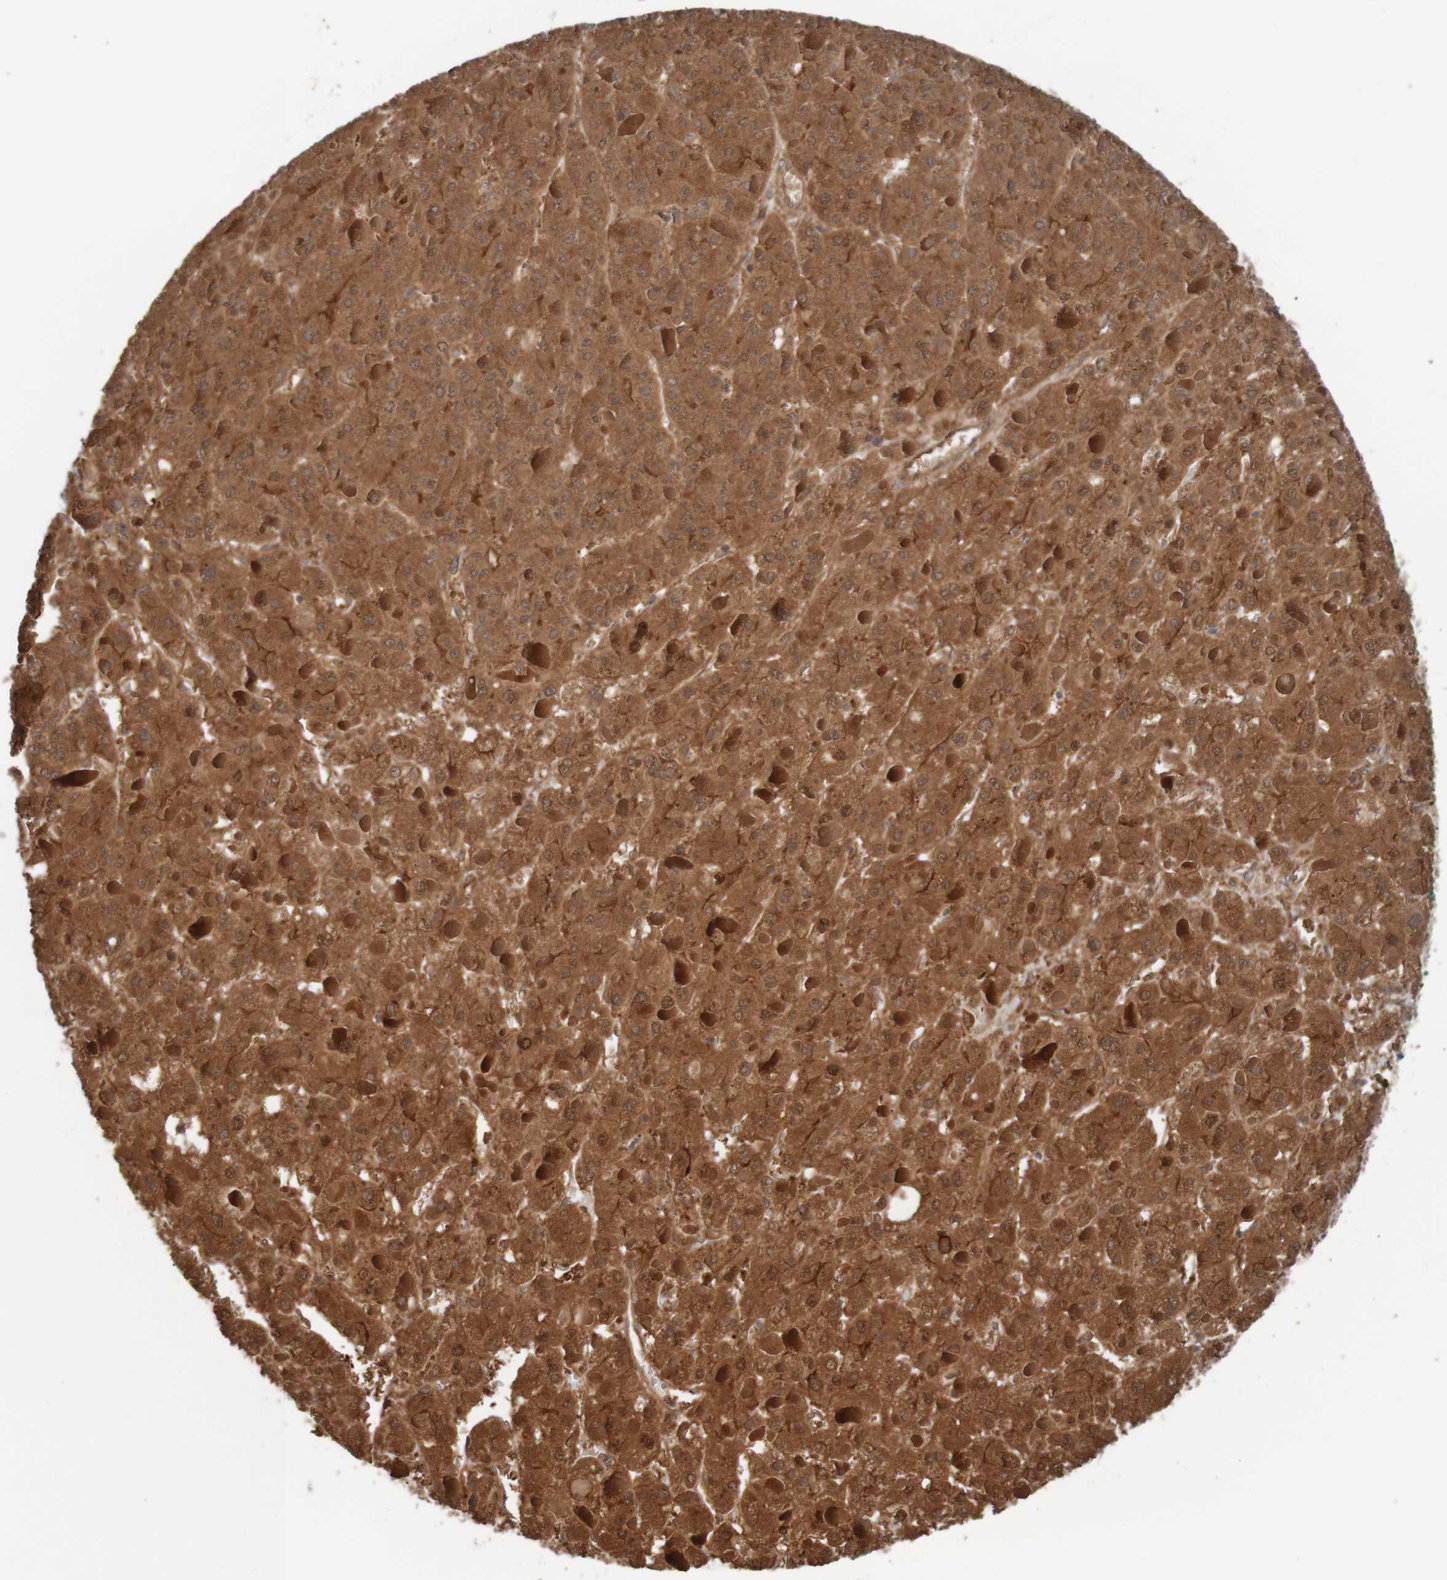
{"staining": {"intensity": "moderate", "quantity": ">75%", "location": "cytoplasmic/membranous"}, "tissue": "liver cancer", "cell_type": "Tumor cells", "image_type": "cancer", "snomed": [{"axis": "morphology", "description": "Carcinoma, Hepatocellular, NOS"}, {"axis": "topography", "description": "Liver"}], "caption": "The photomicrograph displays staining of liver hepatocellular carcinoma, revealing moderate cytoplasmic/membranous protein expression (brown color) within tumor cells. The staining is performed using DAB (3,3'-diaminobenzidine) brown chromogen to label protein expression. The nuclei are counter-stained blue using hematoxylin.", "gene": "ARHGEF11", "patient": {"sex": "female", "age": 73}}